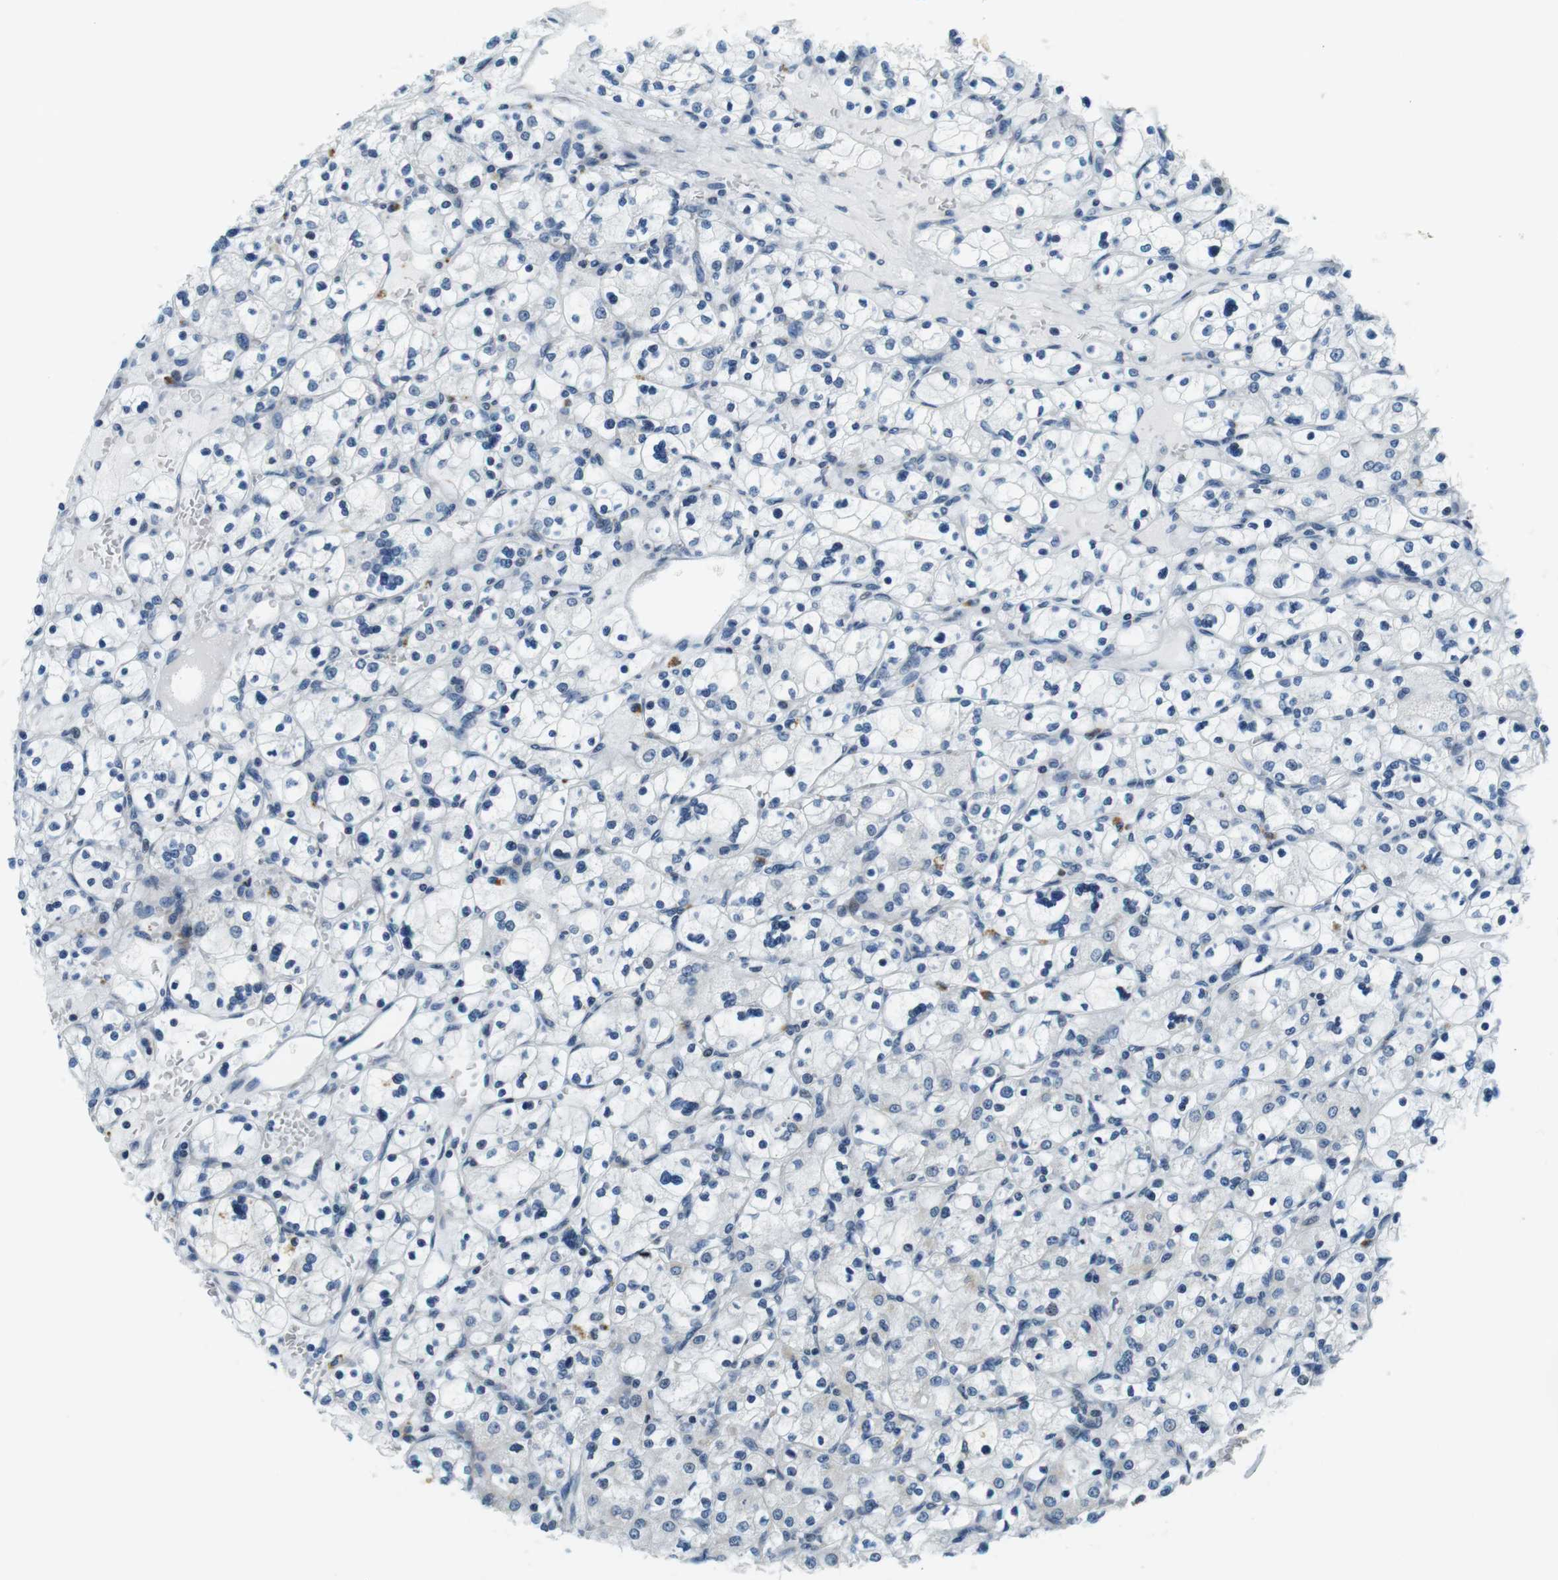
{"staining": {"intensity": "negative", "quantity": "none", "location": "none"}, "tissue": "renal cancer", "cell_type": "Tumor cells", "image_type": "cancer", "snomed": [{"axis": "morphology", "description": "Adenocarcinoma, NOS"}, {"axis": "topography", "description": "Kidney"}], "caption": "Immunohistochemistry (IHC) micrograph of neoplastic tissue: renal adenocarcinoma stained with DAB reveals no significant protein expression in tumor cells. Brightfield microscopy of immunohistochemistry stained with DAB (3,3'-diaminobenzidine) (brown) and hematoxylin (blue), captured at high magnification.", "gene": "USP7", "patient": {"sex": "female", "age": 83}}